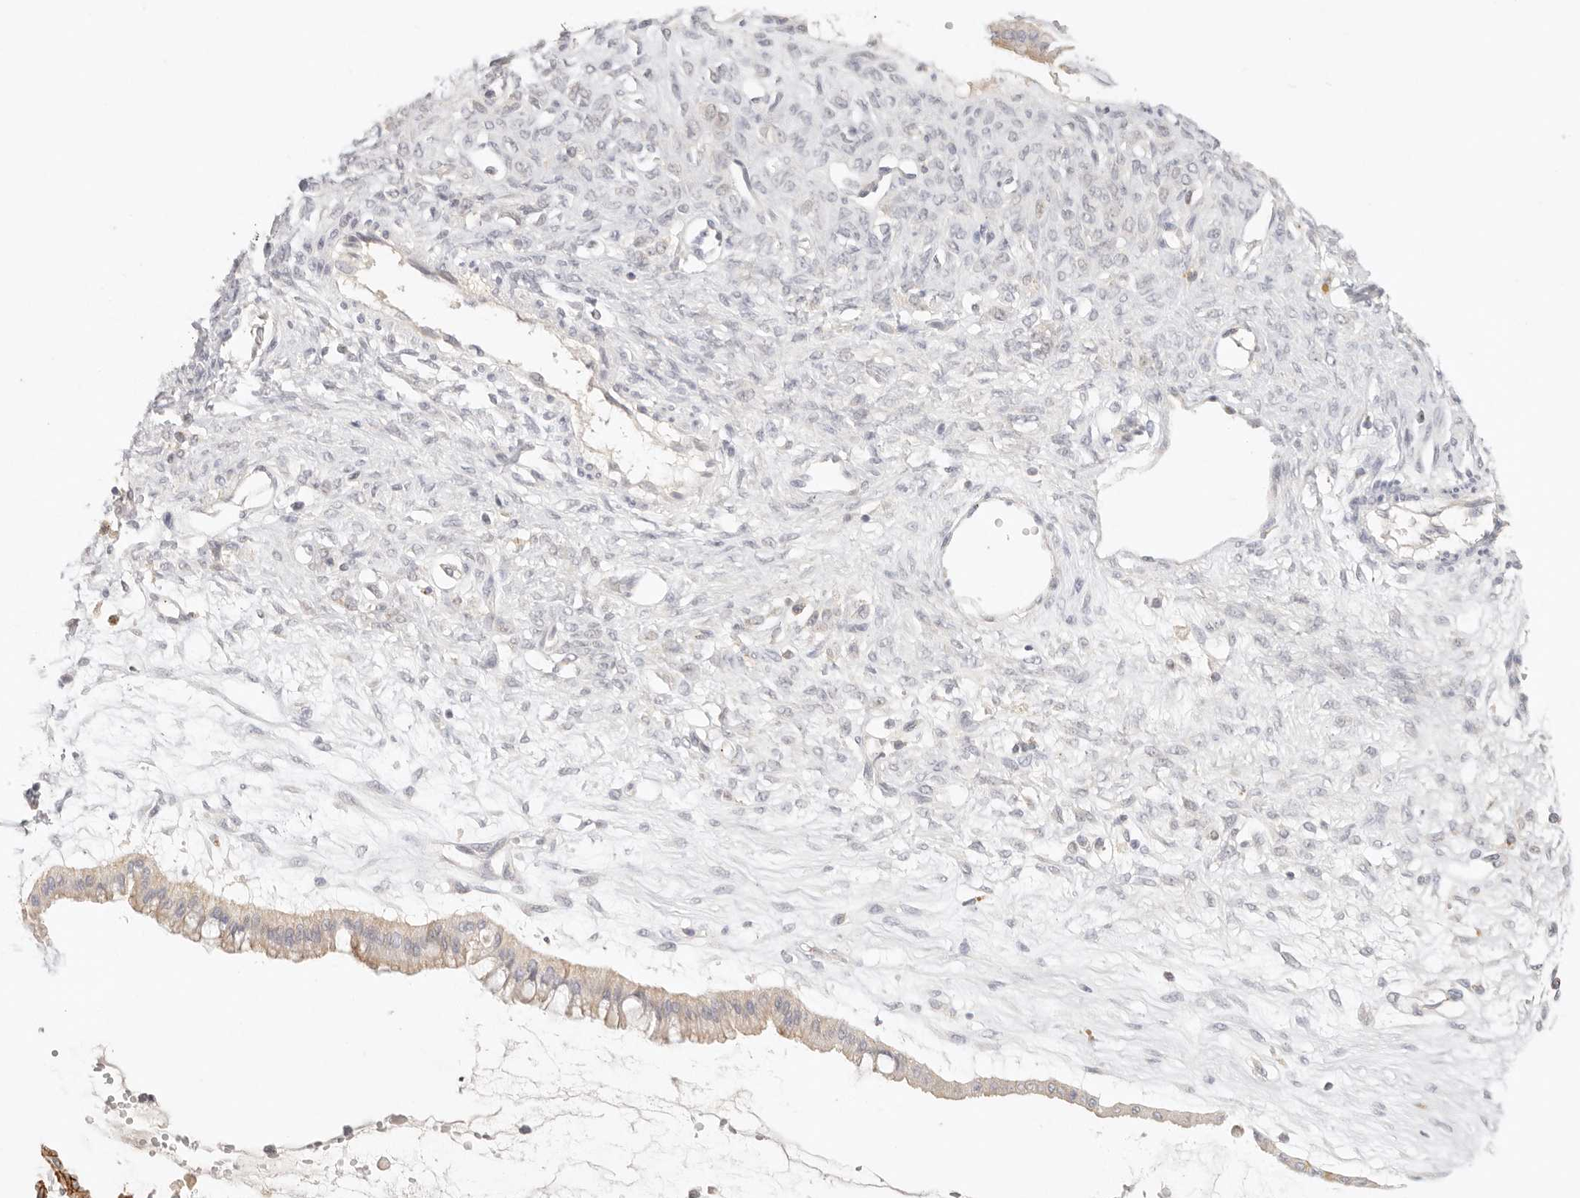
{"staining": {"intensity": "weak", "quantity": "<25%", "location": "cytoplasmic/membranous"}, "tissue": "ovarian cancer", "cell_type": "Tumor cells", "image_type": "cancer", "snomed": [{"axis": "morphology", "description": "Cystadenocarcinoma, mucinous, NOS"}, {"axis": "topography", "description": "Ovary"}], "caption": "Immunohistochemistry micrograph of neoplastic tissue: ovarian cancer stained with DAB shows no significant protein staining in tumor cells. (DAB immunohistochemistry with hematoxylin counter stain).", "gene": "CEP120", "patient": {"sex": "female", "age": 73}}